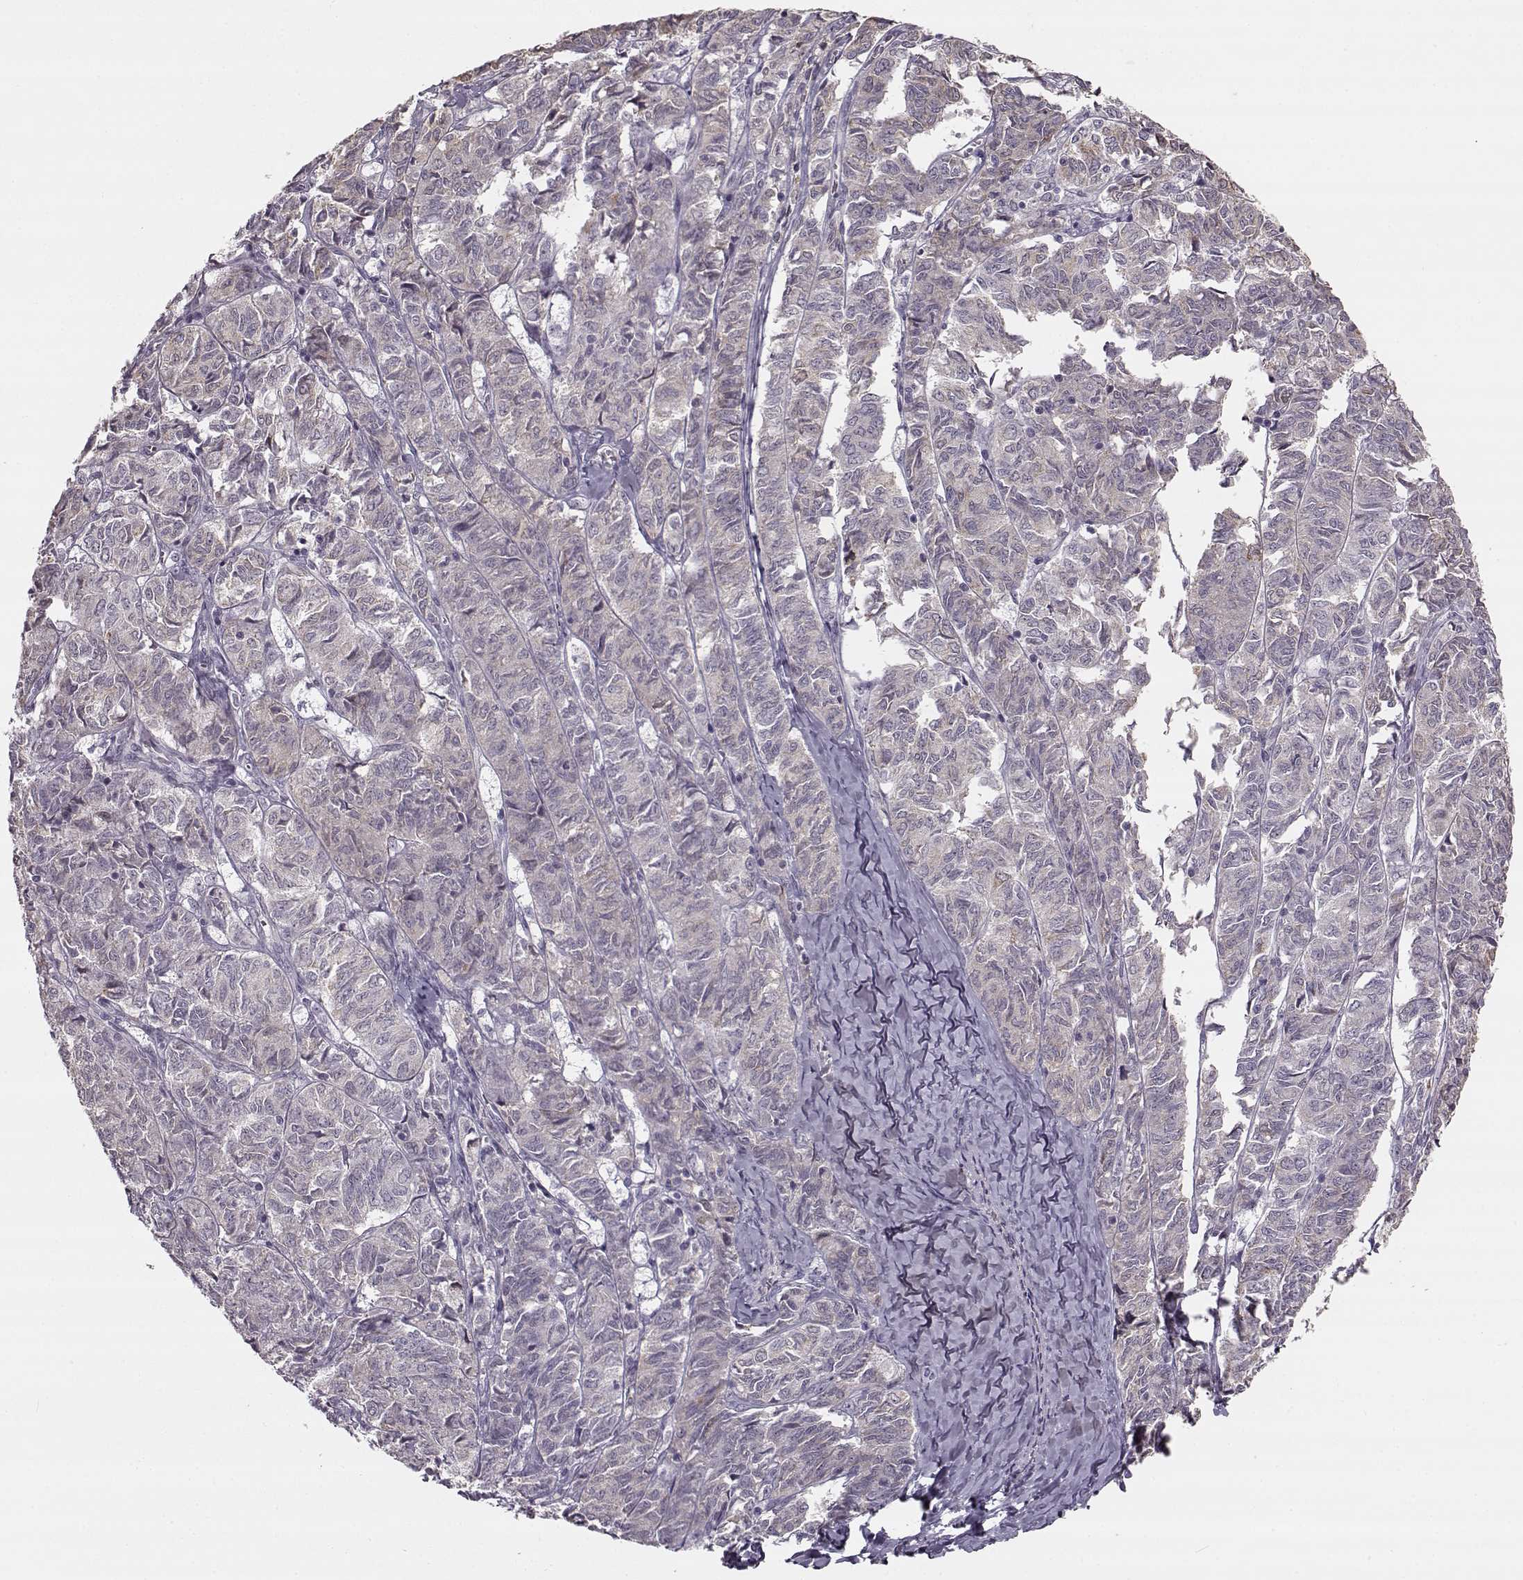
{"staining": {"intensity": "negative", "quantity": "none", "location": "none"}, "tissue": "ovarian cancer", "cell_type": "Tumor cells", "image_type": "cancer", "snomed": [{"axis": "morphology", "description": "Carcinoma, endometroid"}, {"axis": "topography", "description": "Ovary"}], "caption": "Endometroid carcinoma (ovarian) stained for a protein using IHC displays no positivity tumor cells.", "gene": "MAP6D1", "patient": {"sex": "female", "age": 80}}